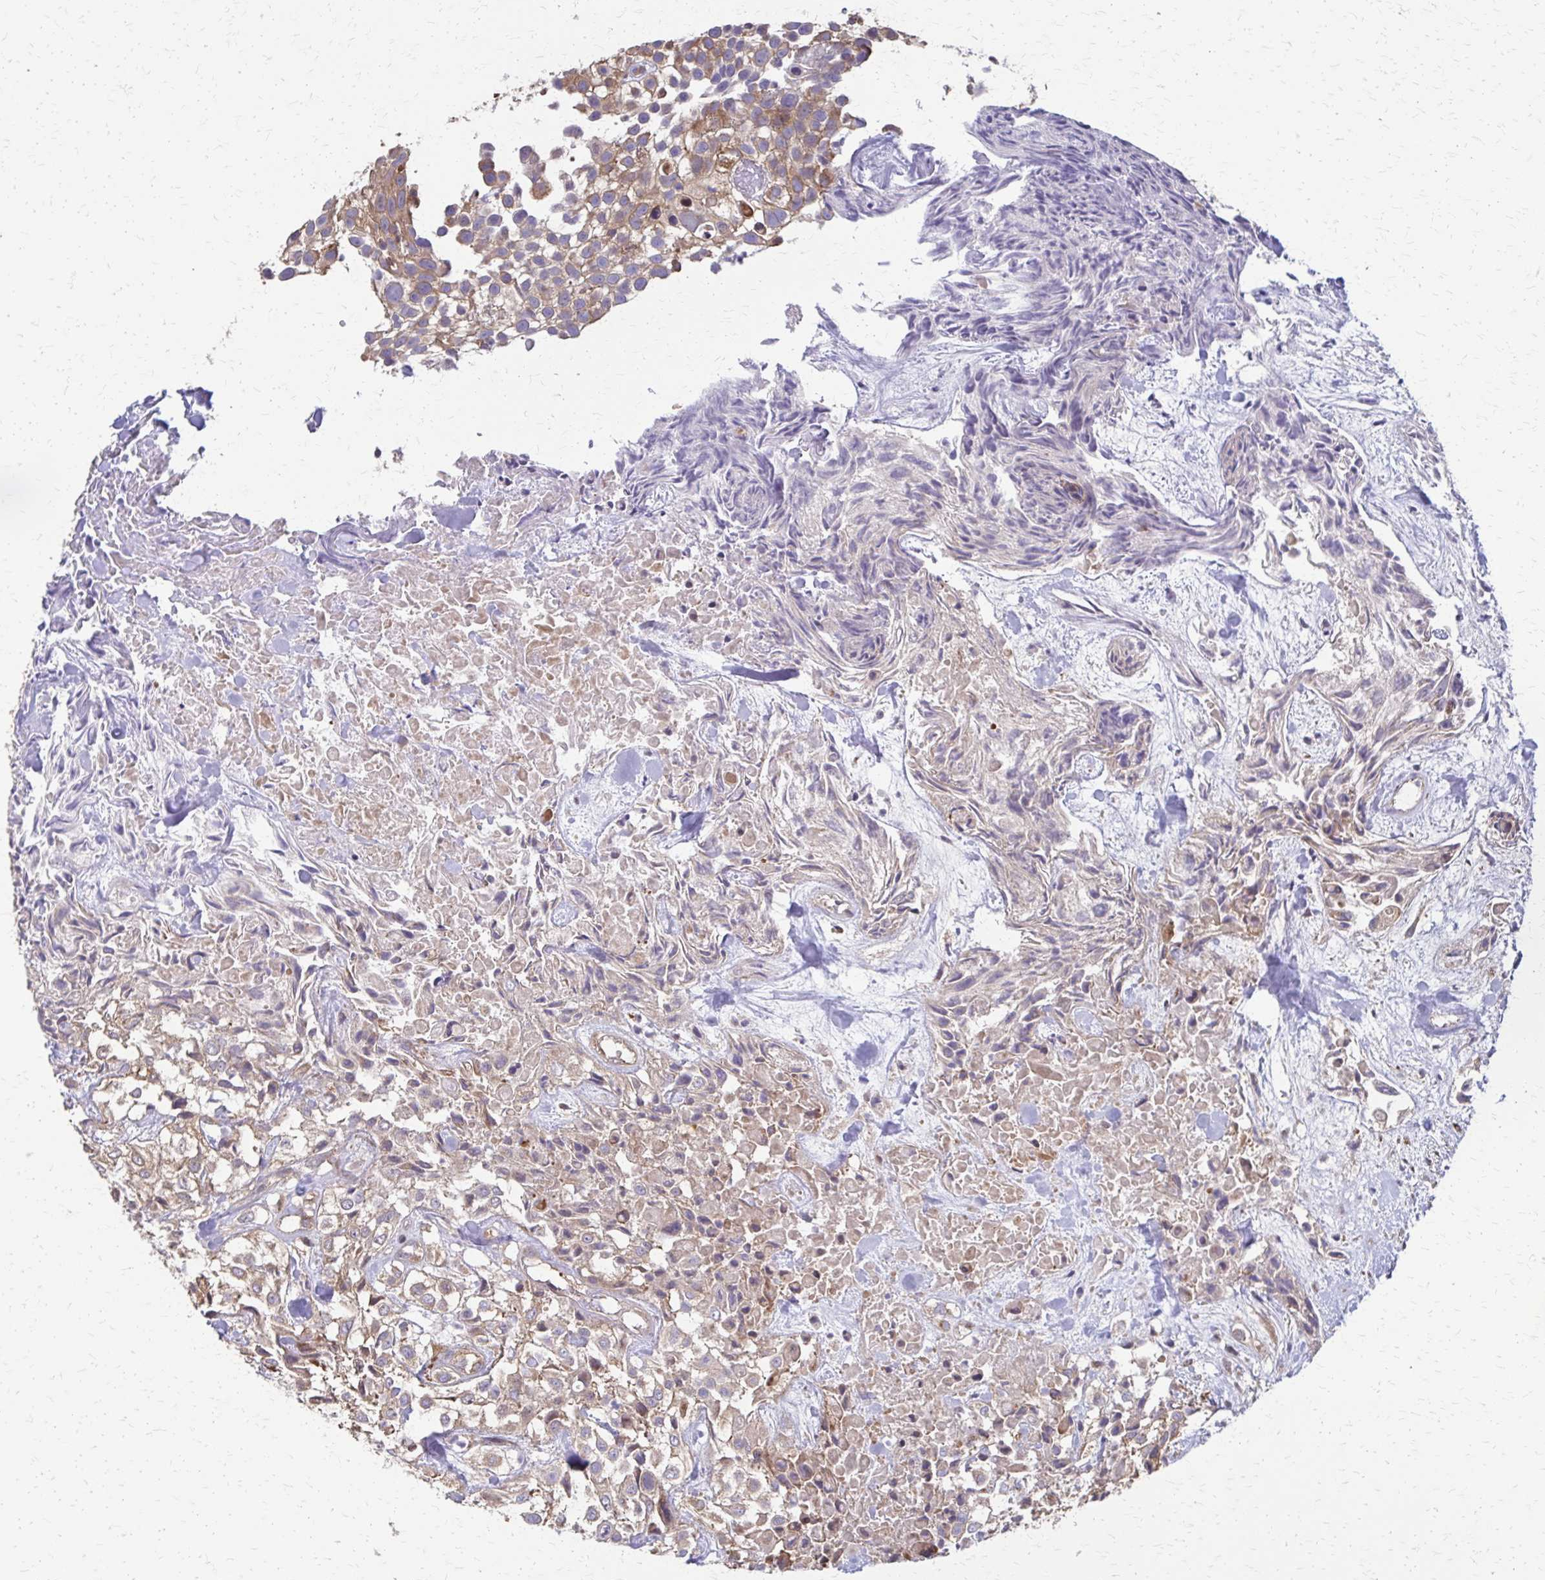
{"staining": {"intensity": "weak", "quantity": ">75%", "location": "cytoplasmic/membranous"}, "tissue": "urothelial cancer", "cell_type": "Tumor cells", "image_type": "cancer", "snomed": [{"axis": "morphology", "description": "Urothelial carcinoma, High grade"}, {"axis": "topography", "description": "Urinary bladder"}], "caption": "Weak cytoplasmic/membranous staining is appreciated in approximately >75% of tumor cells in high-grade urothelial carcinoma.", "gene": "EEF2", "patient": {"sex": "male", "age": 56}}